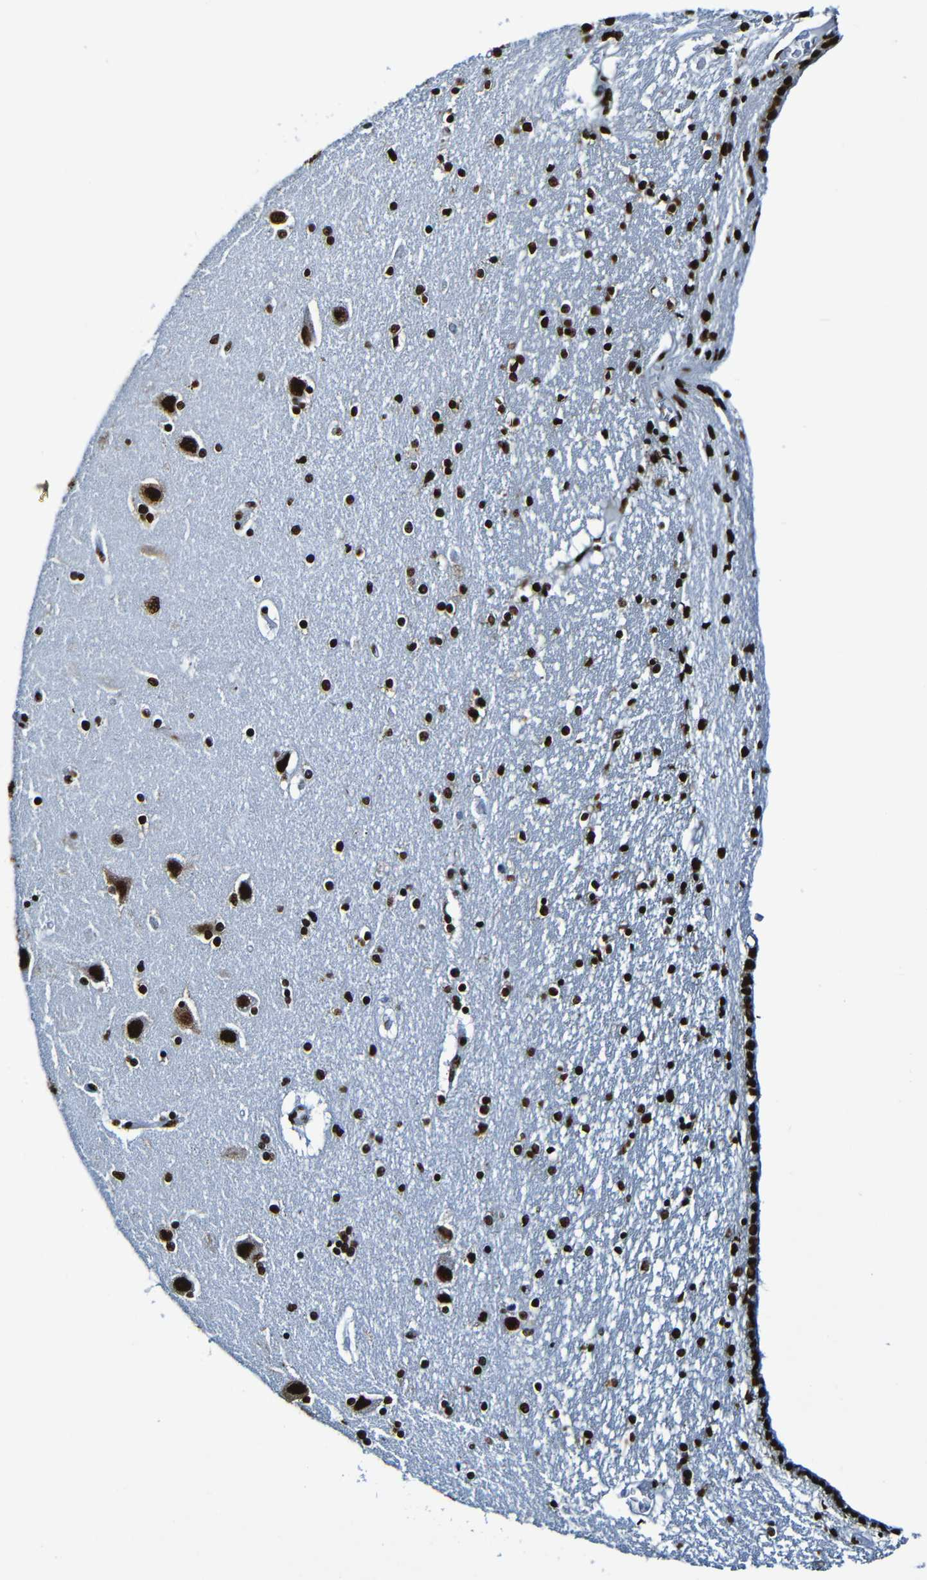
{"staining": {"intensity": "strong", "quantity": ">75%", "location": "nuclear"}, "tissue": "hippocampus", "cell_type": "Glial cells", "image_type": "normal", "snomed": [{"axis": "morphology", "description": "Normal tissue, NOS"}, {"axis": "topography", "description": "Hippocampus"}], "caption": "A brown stain shows strong nuclear expression of a protein in glial cells of benign human hippocampus. The protein is stained brown, and the nuclei are stained in blue (DAB (3,3'-diaminobenzidine) IHC with brightfield microscopy, high magnification).", "gene": "SRSF3", "patient": {"sex": "female", "age": 54}}